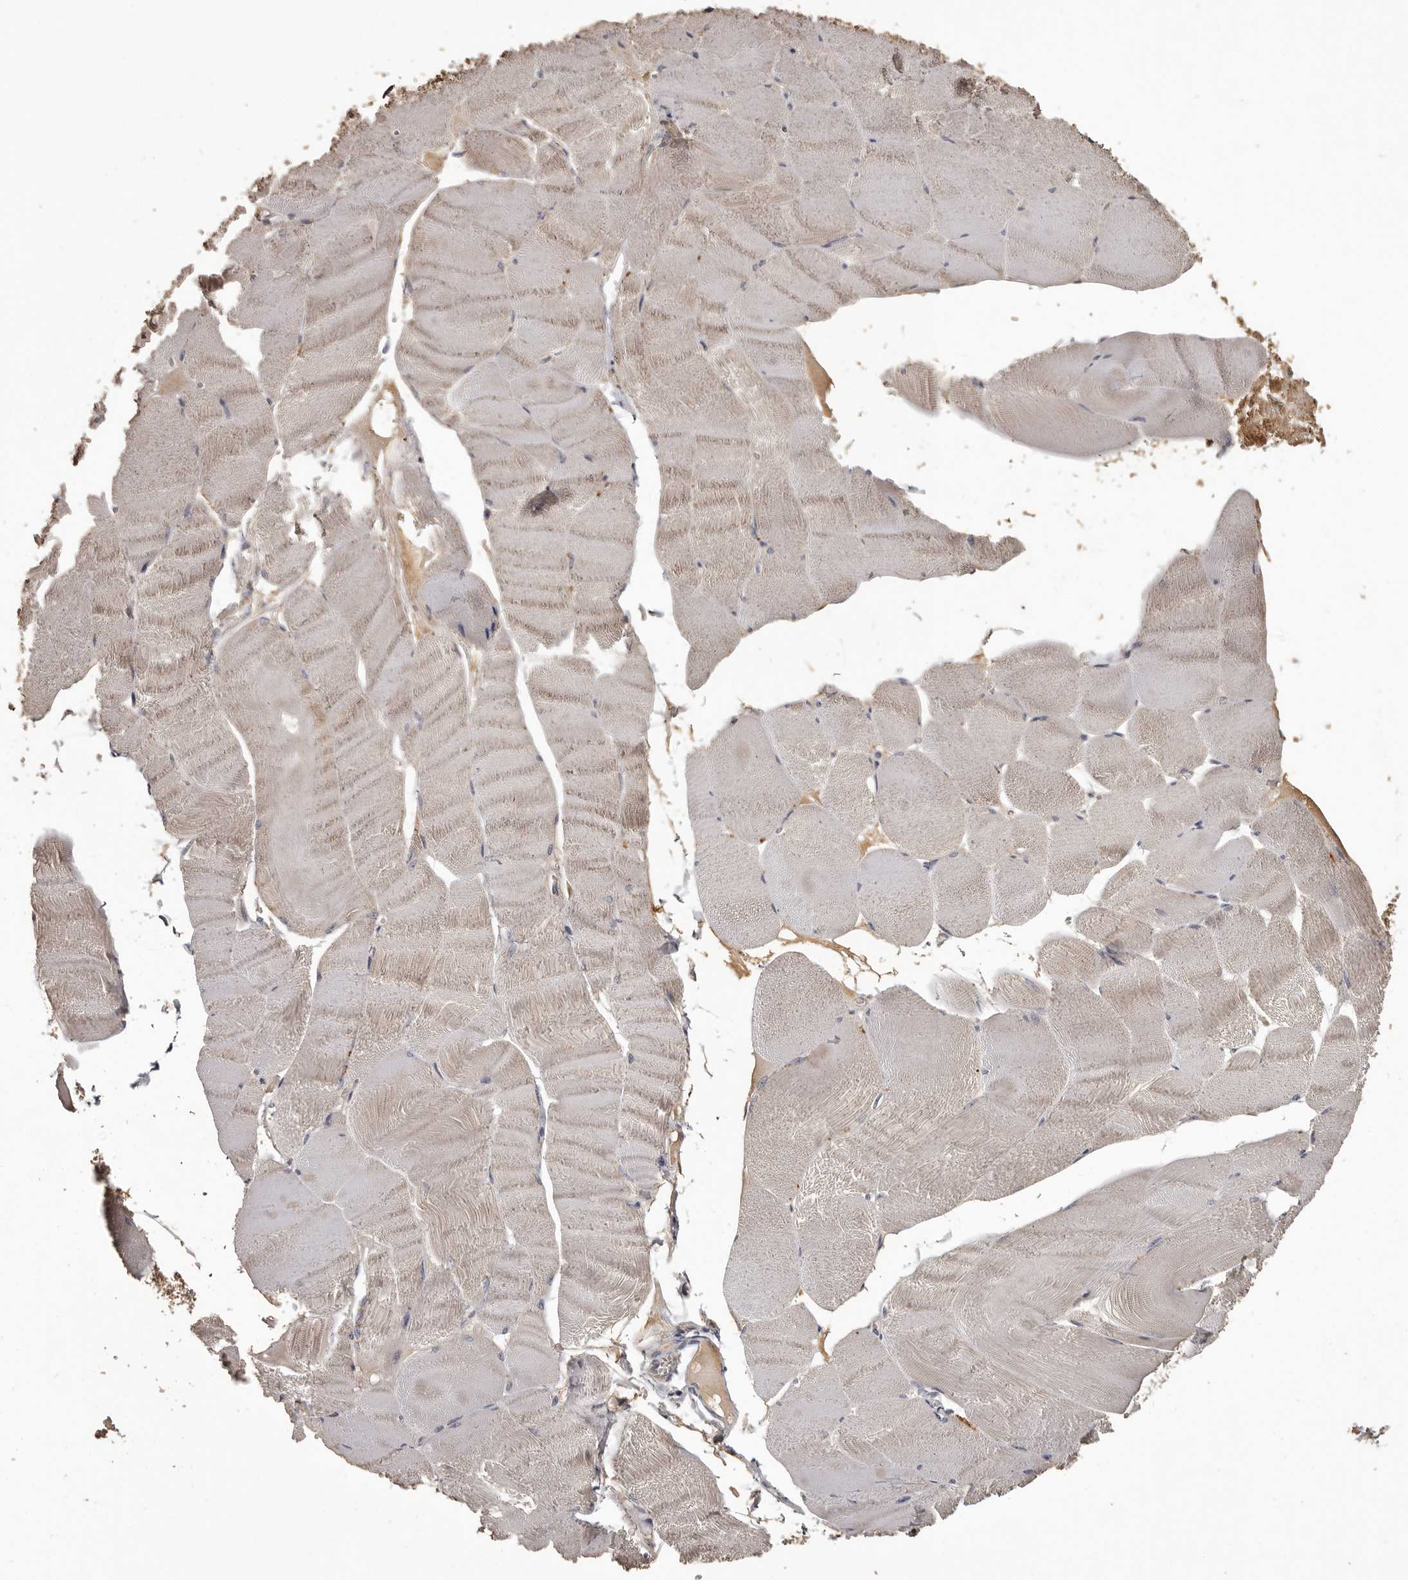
{"staining": {"intensity": "moderate", "quantity": "<25%", "location": "cytoplasmic/membranous"}, "tissue": "skeletal muscle", "cell_type": "Myocytes", "image_type": "normal", "snomed": [{"axis": "morphology", "description": "Normal tissue, NOS"}, {"axis": "morphology", "description": "Basal cell carcinoma"}, {"axis": "topography", "description": "Skeletal muscle"}], "caption": "Immunohistochemical staining of unremarkable human skeletal muscle reveals moderate cytoplasmic/membranous protein staining in about <25% of myocytes.", "gene": "MGAT5", "patient": {"sex": "female", "age": 64}}